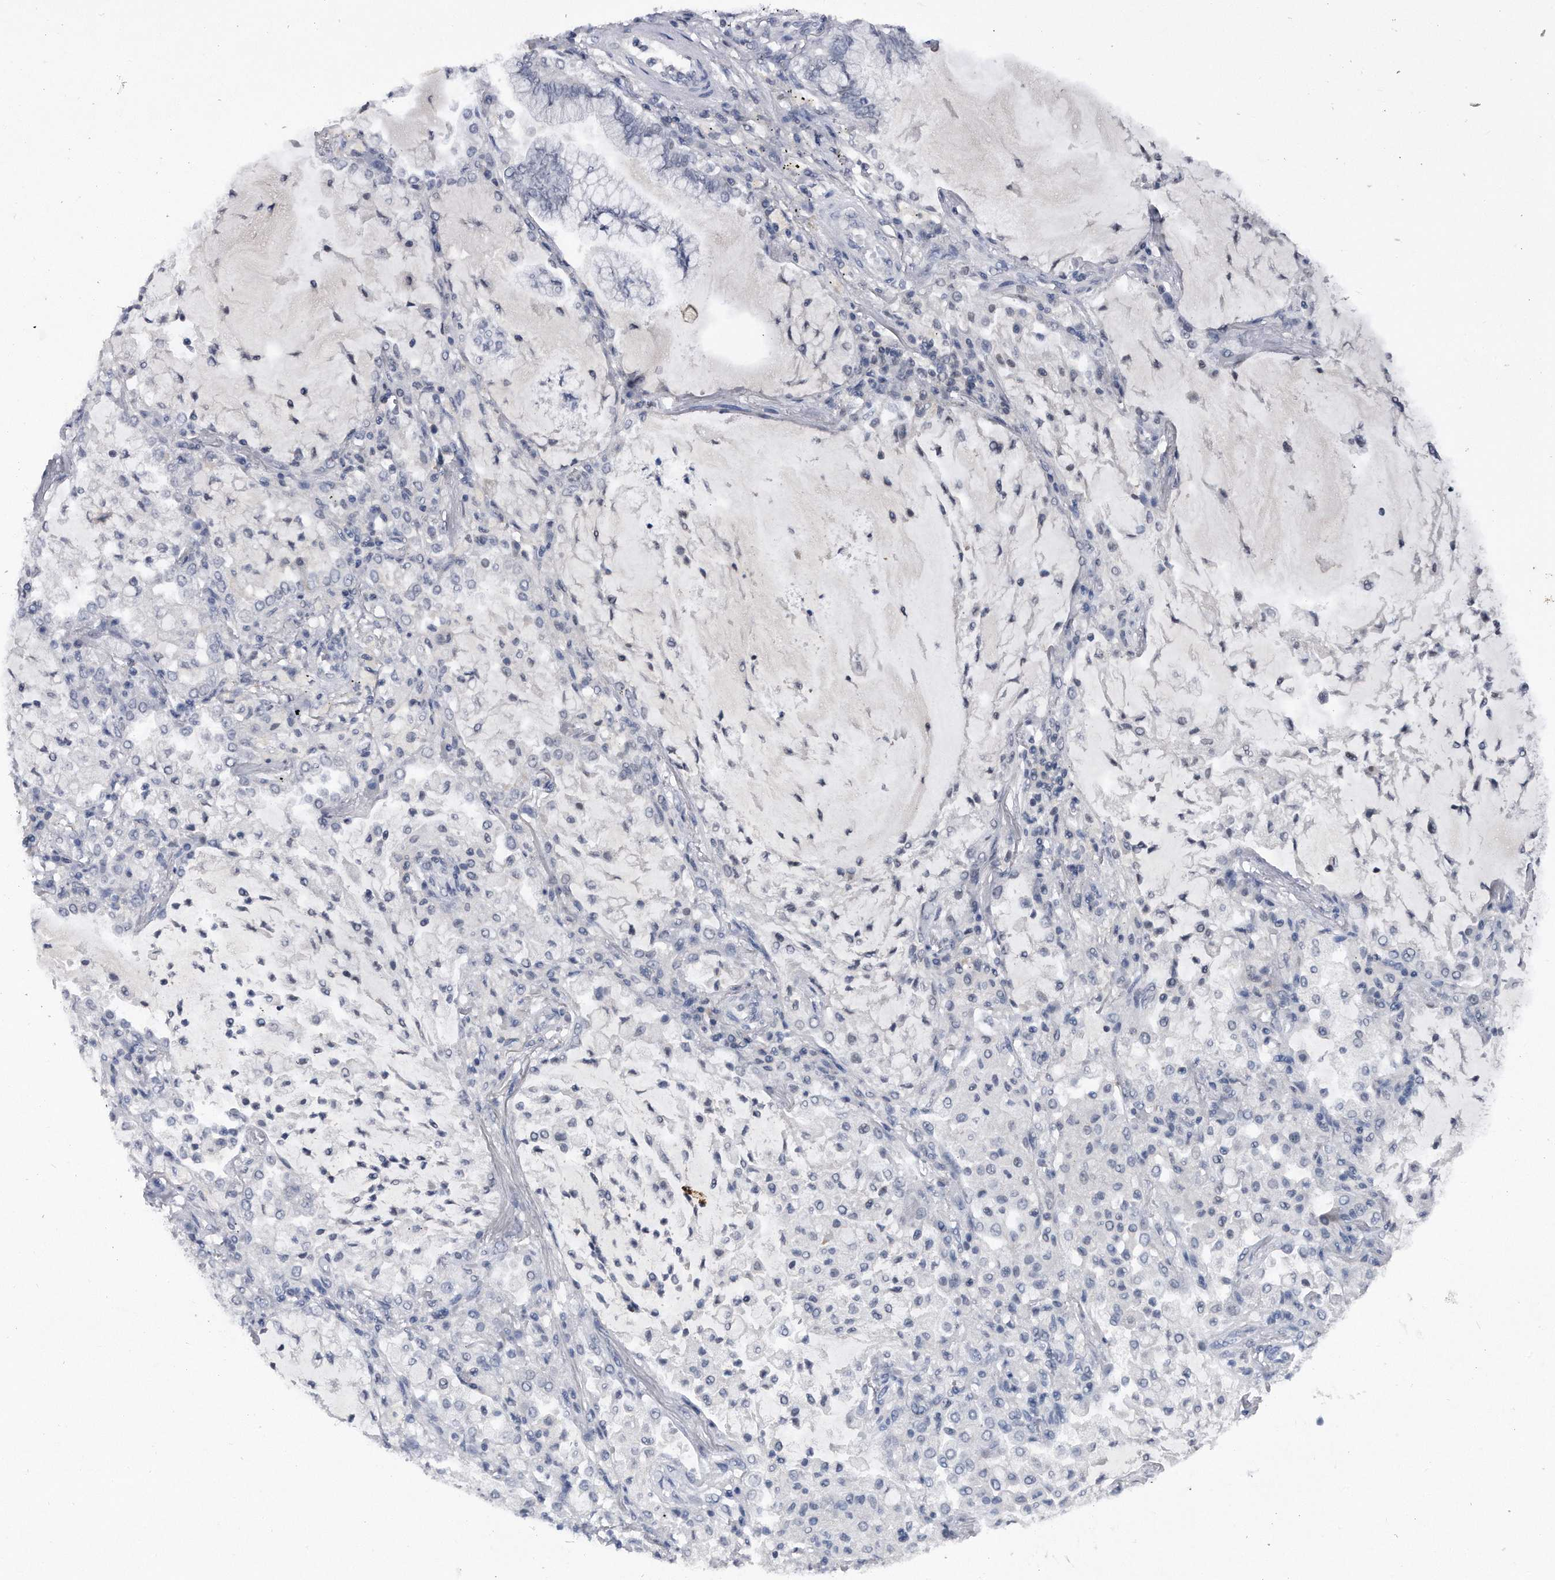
{"staining": {"intensity": "negative", "quantity": "none", "location": "none"}, "tissue": "lung cancer", "cell_type": "Tumor cells", "image_type": "cancer", "snomed": [{"axis": "morphology", "description": "Adenocarcinoma, NOS"}, {"axis": "topography", "description": "Lung"}], "caption": "Tumor cells are negative for protein expression in human lung cancer. The staining was performed using DAB (3,3'-diaminobenzidine) to visualize the protein expression in brown, while the nuclei were stained in blue with hematoxylin (Magnification: 20x).", "gene": "VIRMA", "patient": {"sex": "female", "age": 70}}